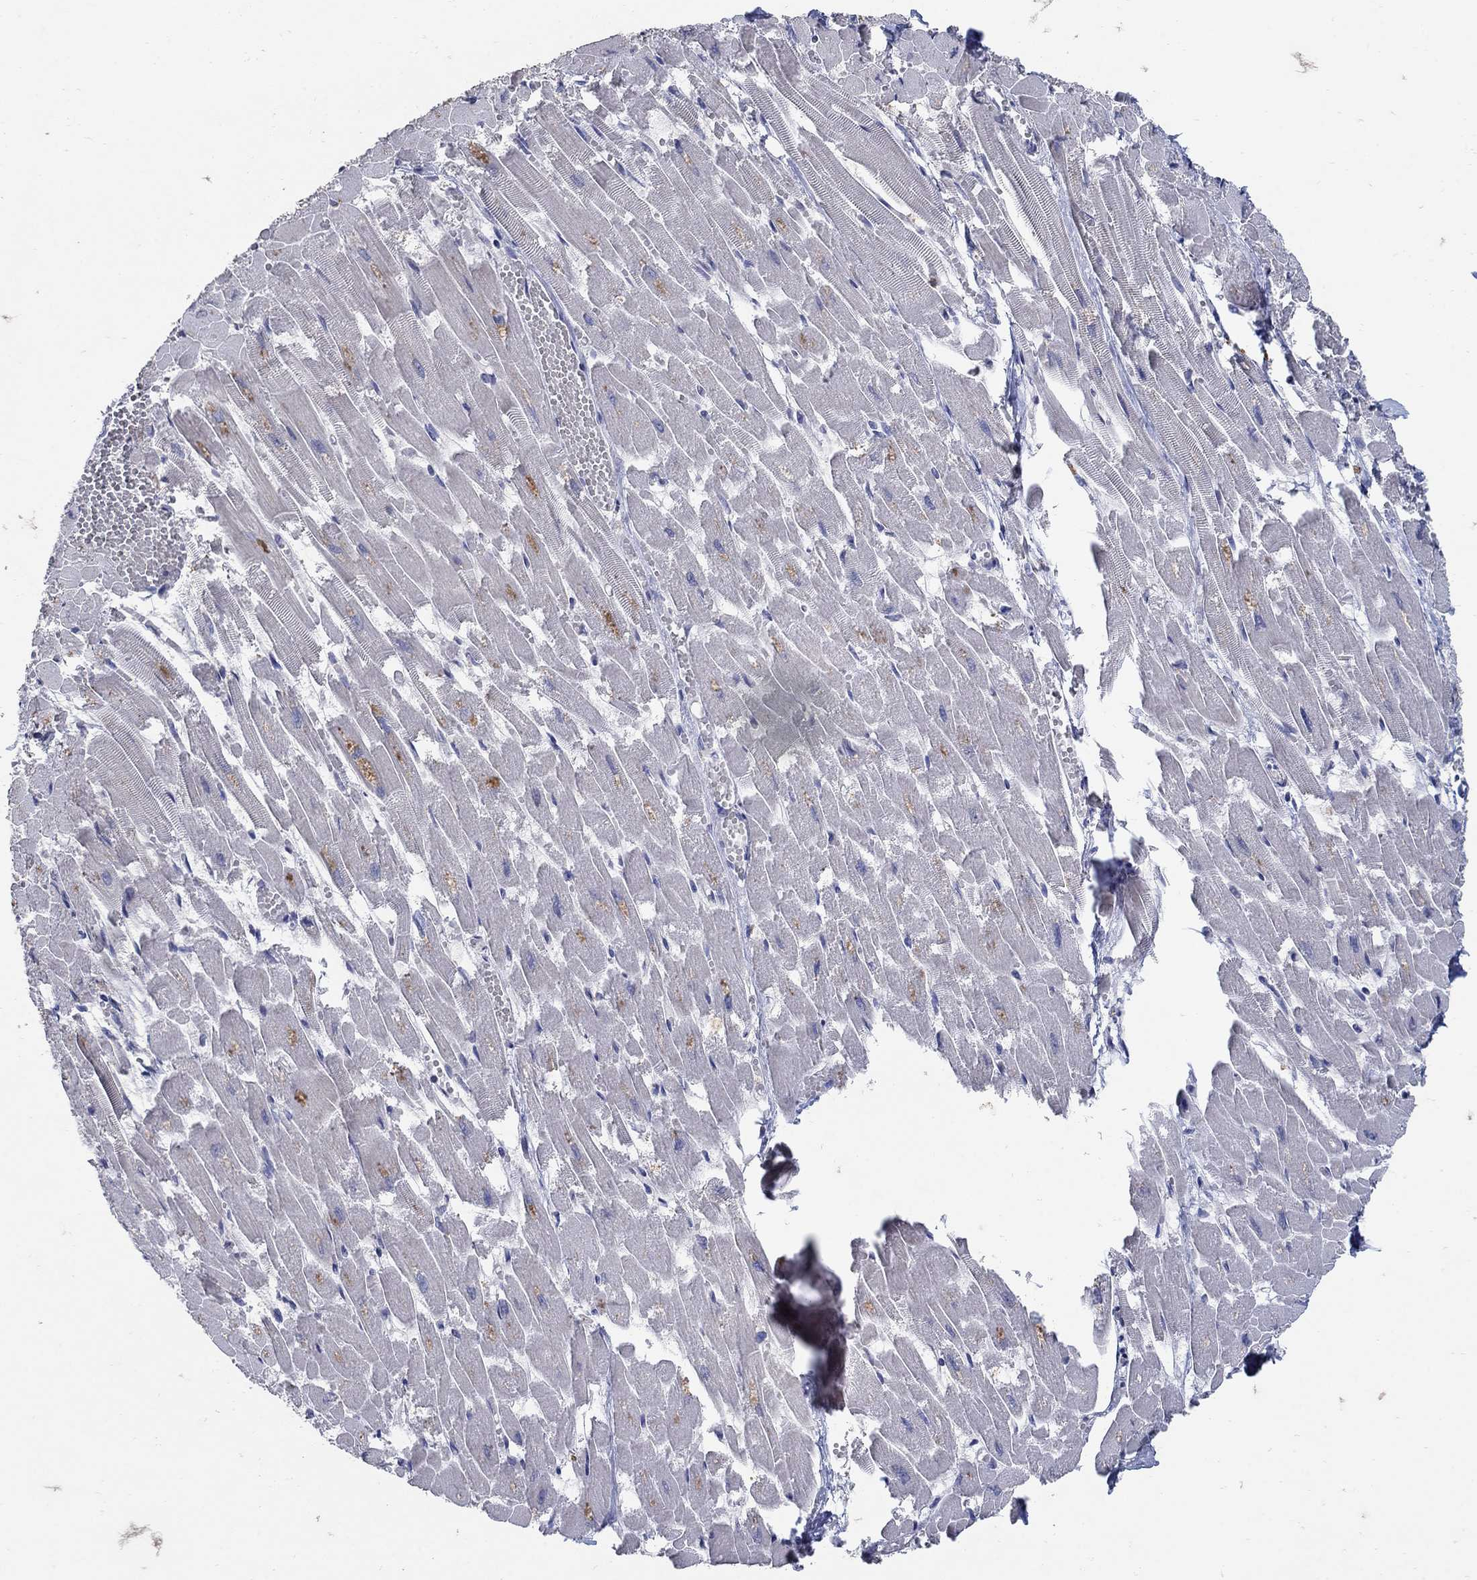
{"staining": {"intensity": "negative", "quantity": "none", "location": "none"}, "tissue": "heart muscle", "cell_type": "Cardiomyocytes", "image_type": "normal", "snomed": [{"axis": "morphology", "description": "Normal tissue, NOS"}, {"axis": "topography", "description": "Heart"}], "caption": "Cardiomyocytes show no significant positivity in normal heart muscle. (DAB (3,3'-diaminobenzidine) immunohistochemistry (IHC) visualized using brightfield microscopy, high magnification).", "gene": "HMX2", "patient": {"sex": "female", "age": 52}}